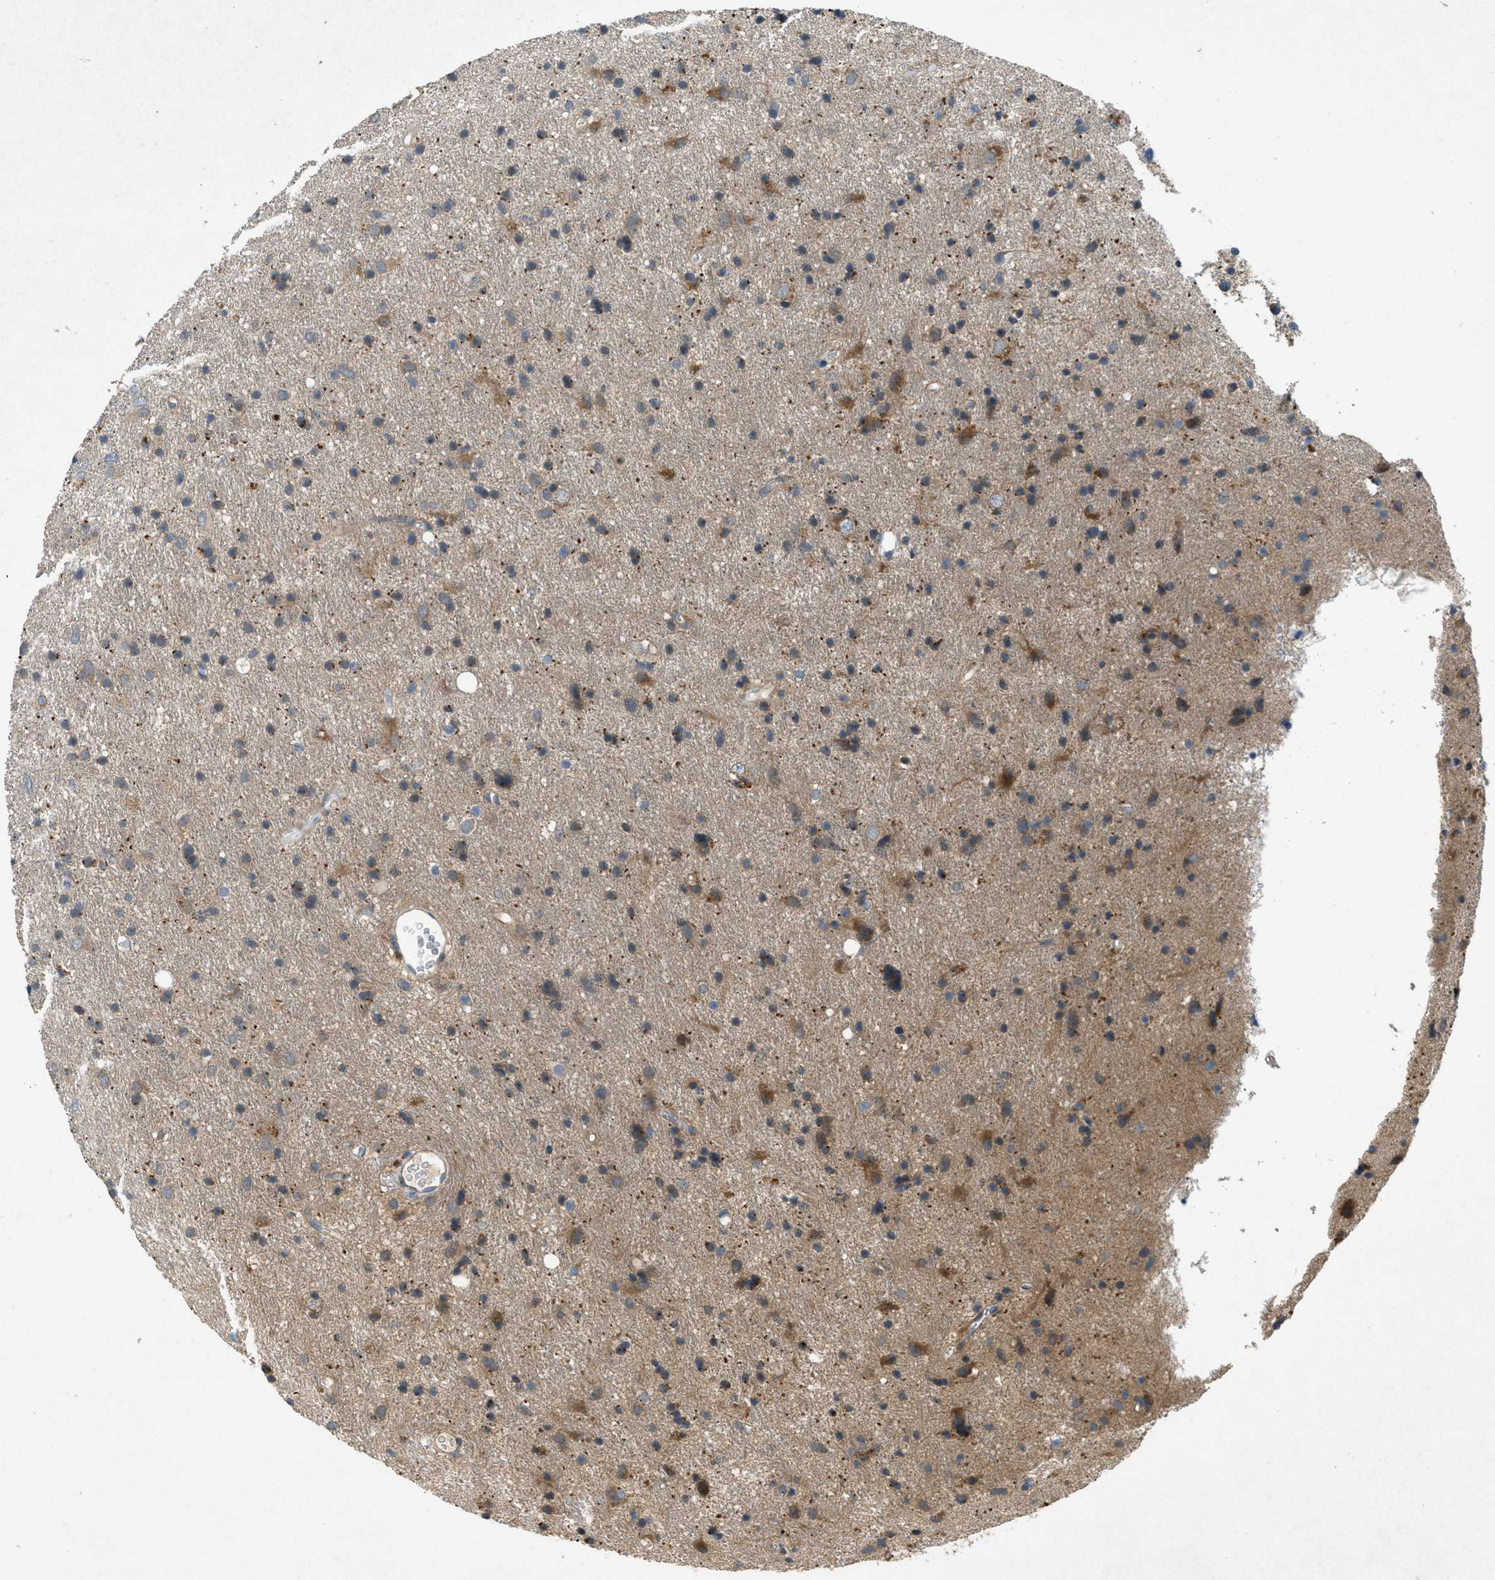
{"staining": {"intensity": "moderate", "quantity": "<25%", "location": "cytoplasmic/membranous"}, "tissue": "glioma", "cell_type": "Tumor cells", "image_type": "cancer", "snomed": [{"axis": "morphology", "description": "Glioma, malignant, Low grade"}, {"axis": "topography", "description": "Brain"}], "caption": "Immunohistochemistry (IHC) histopathology image of neoplastic tissue: human glioma stained using immunohistochemistry (IHC) shows low levels of moderate protein expression localized specifically in the cytoplasmic/membranous of tumor cells, appearing as a cytoplasmic/membranous brown color.", "gene": "ADCY6", "patient": {"sex": "male", "age": 77}}